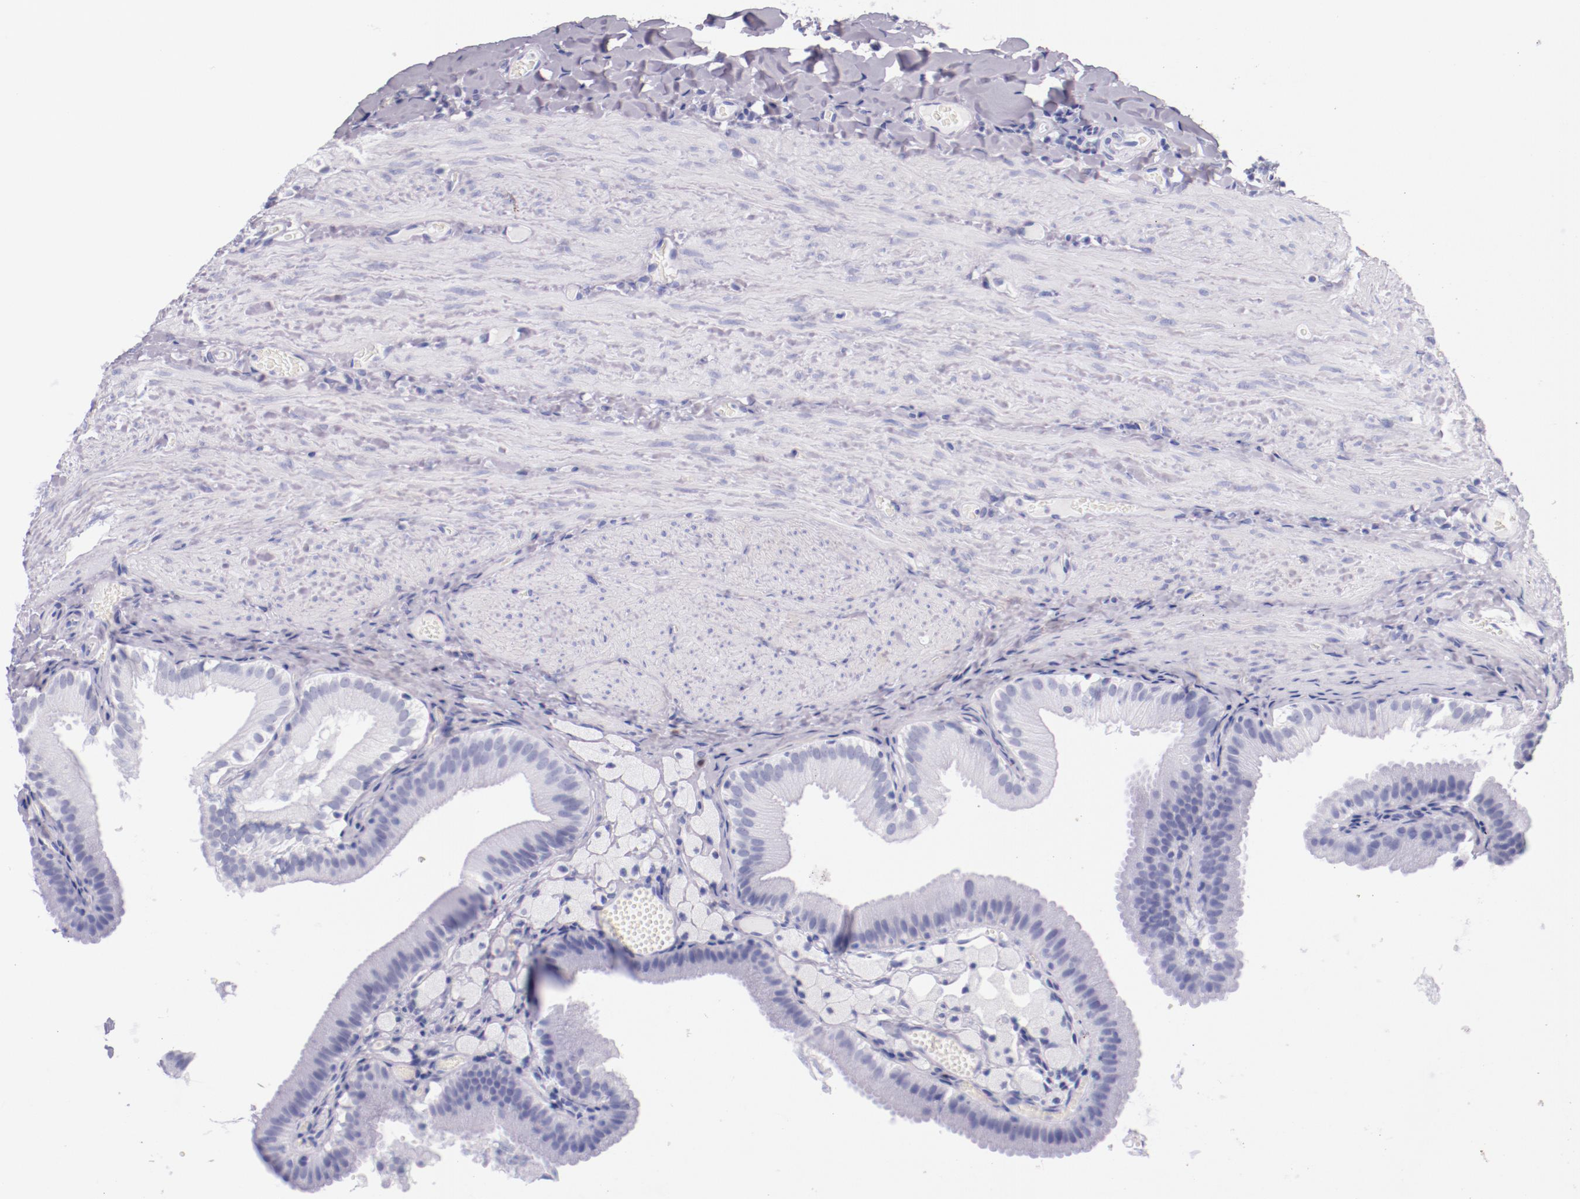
{"staining": {"intensity": "negative", "quantity": "none", "location": "none"}, "tissue": "gallbladder", "cell_type": "Glandular cells", "image_type": "normal", "snomed": [{"axis": "morphology", "description": "Normal tissue, NOS"}, {"axis": "topography", "description": "Gallbladder"}], "caption": "Immunohistochemistry micrograph of normal gallbladder stained for a protein (brown), which exhibits no positivity in glandular cells. Nuclei are stained in blue.", "gene": "IRF4", "patient": {"sex": "female", "age": 24}}